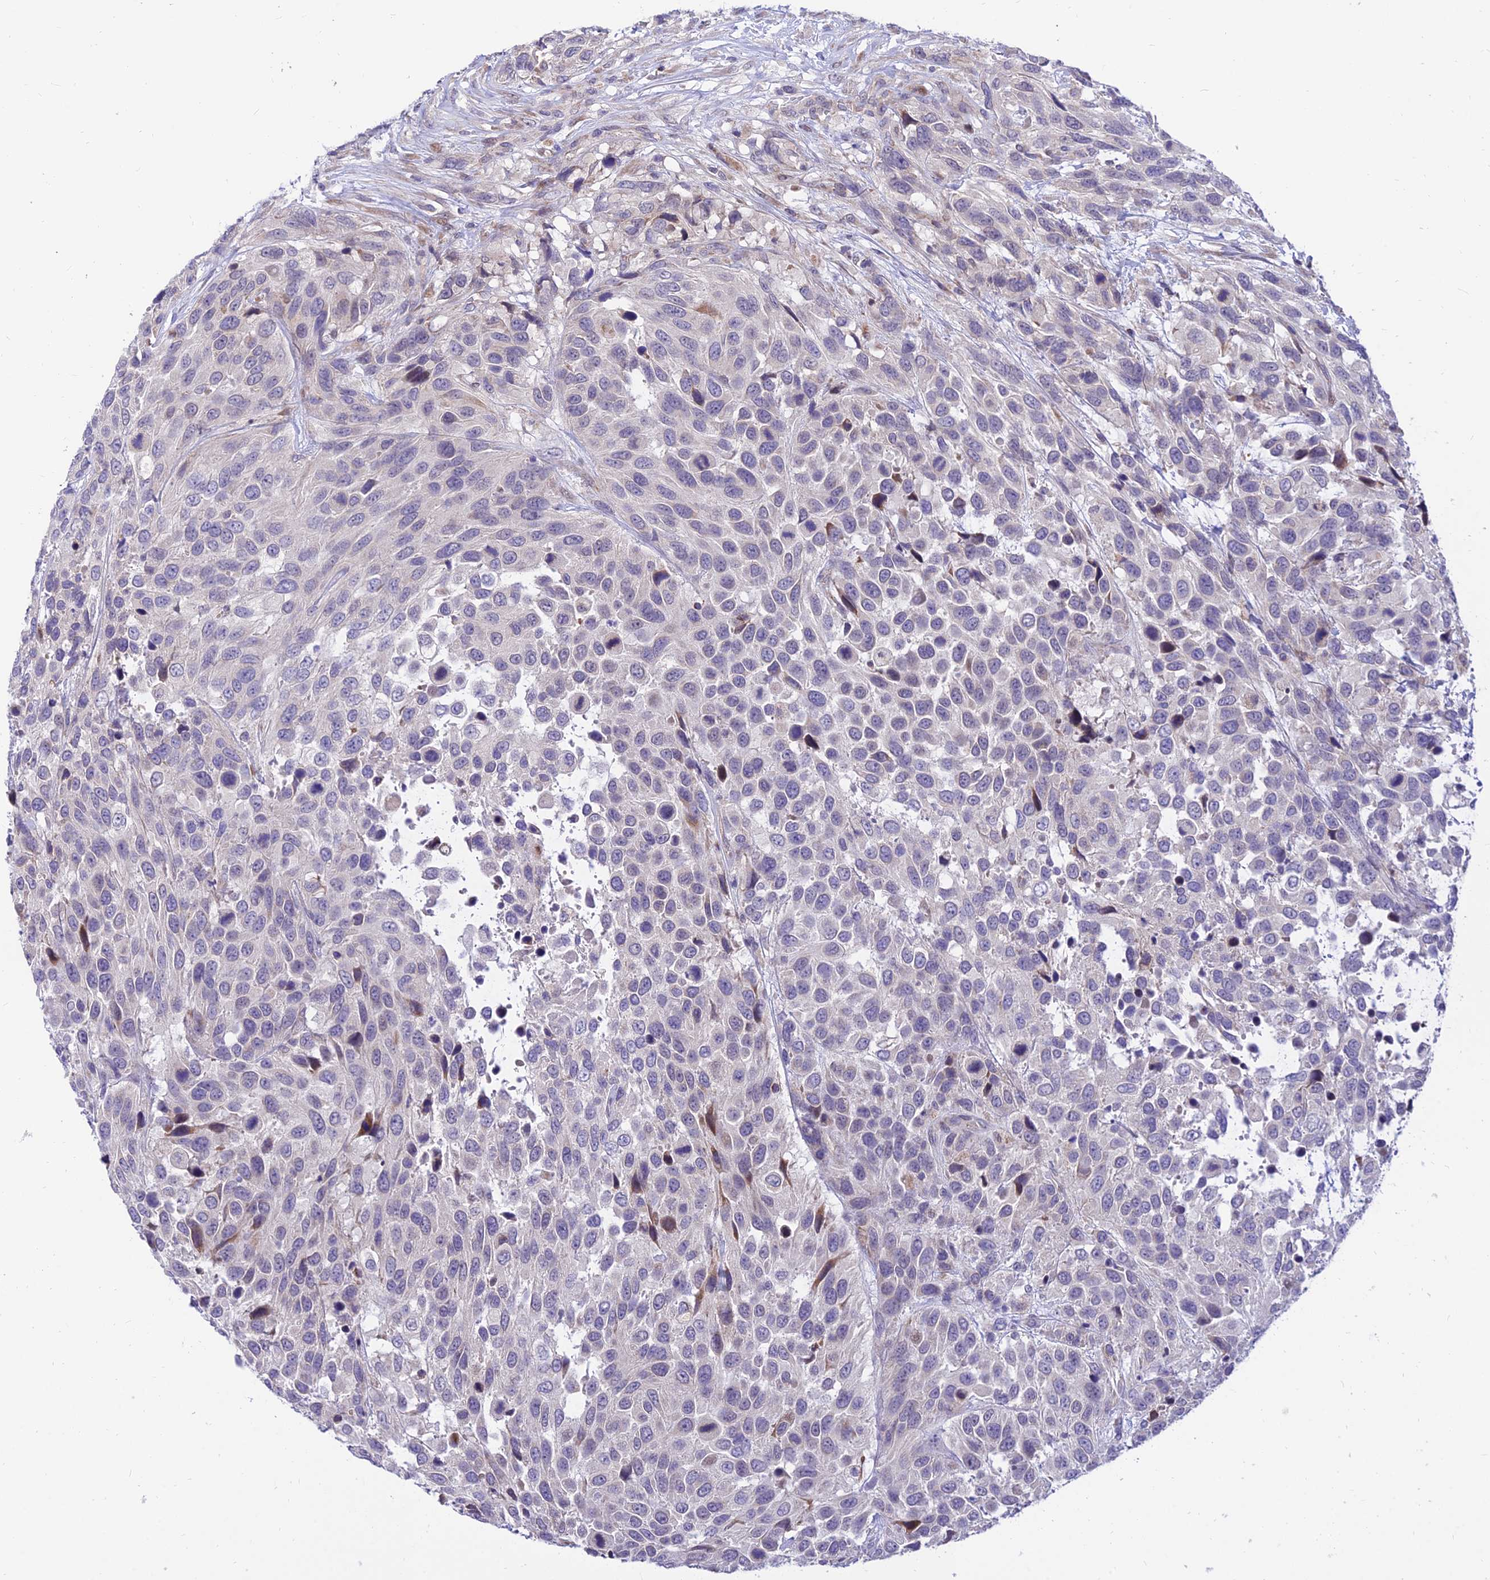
{"staining": {"intensity": "negative", "quantity": "none", "location": "none"}, "tissue": "urothelial cancer", "cell_type": "Tumor cells", "image_type": "cancer", "snomed": [{"axis": "morphology", "description": "Urothelial carcinoma, High grade"}, {"axis": "topography", "description": "Urinary bladder"}], "caption": "Image shows no protein staining in tumor cells of high-grade urothelial carcinoma tissue.", "gene": "C6orf132", "patient": {"sex": "female", "age": 70}}